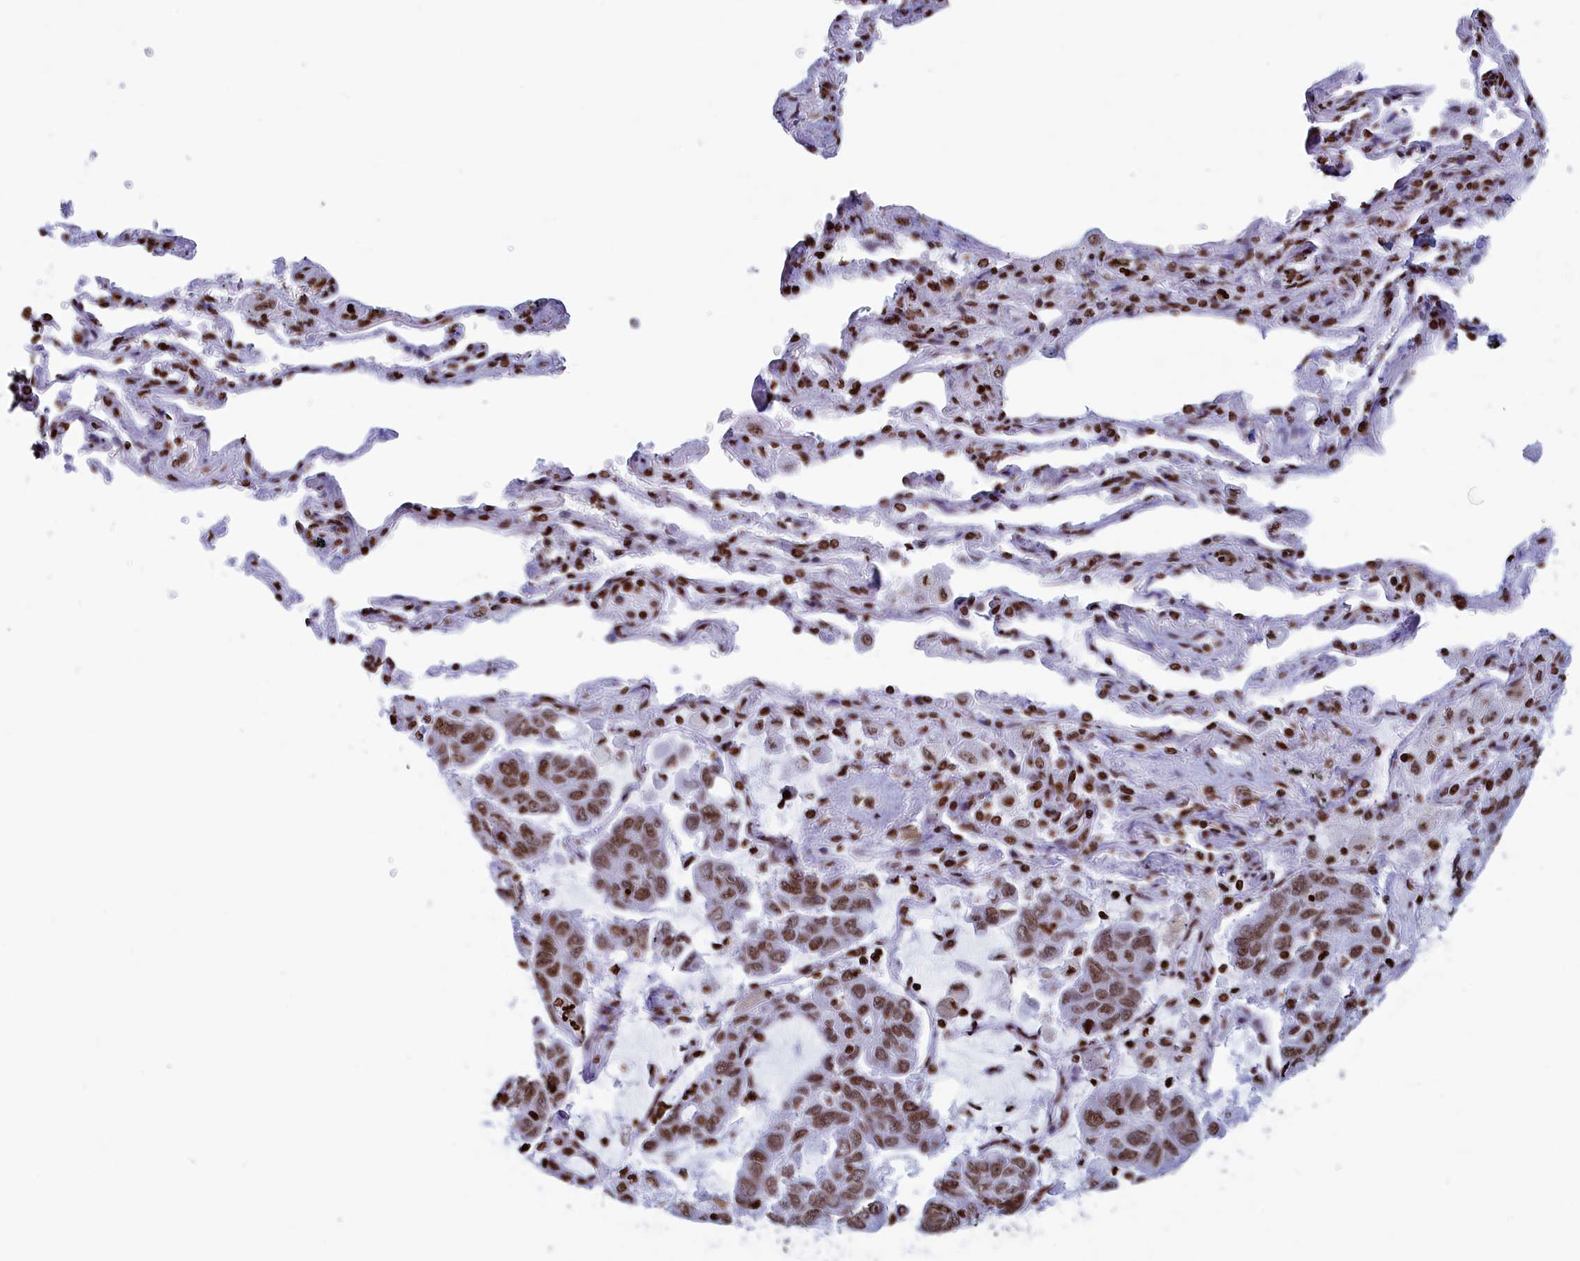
{"staining": {"intensity": "moderate", "quantity": ">75%", "location": "nuclear"}, "tissue": "lung cancer", "cell_type": "Tumor cells", "image_type": "cancer", "snomed": [{"axis": "morphology", "description": "Adenocarcinoma, NOS"}, {"axis": "topography", "description": "Lung"}], "caption": "This is a micrograph of immunohistochemistry (IHC) staining of lung cancer (adenocarcinoma), which shows moderate expression in the nuclear of tumor cells.", "gene": "APOBEC3A", "patient": {"sex": "male", "age": 64}}